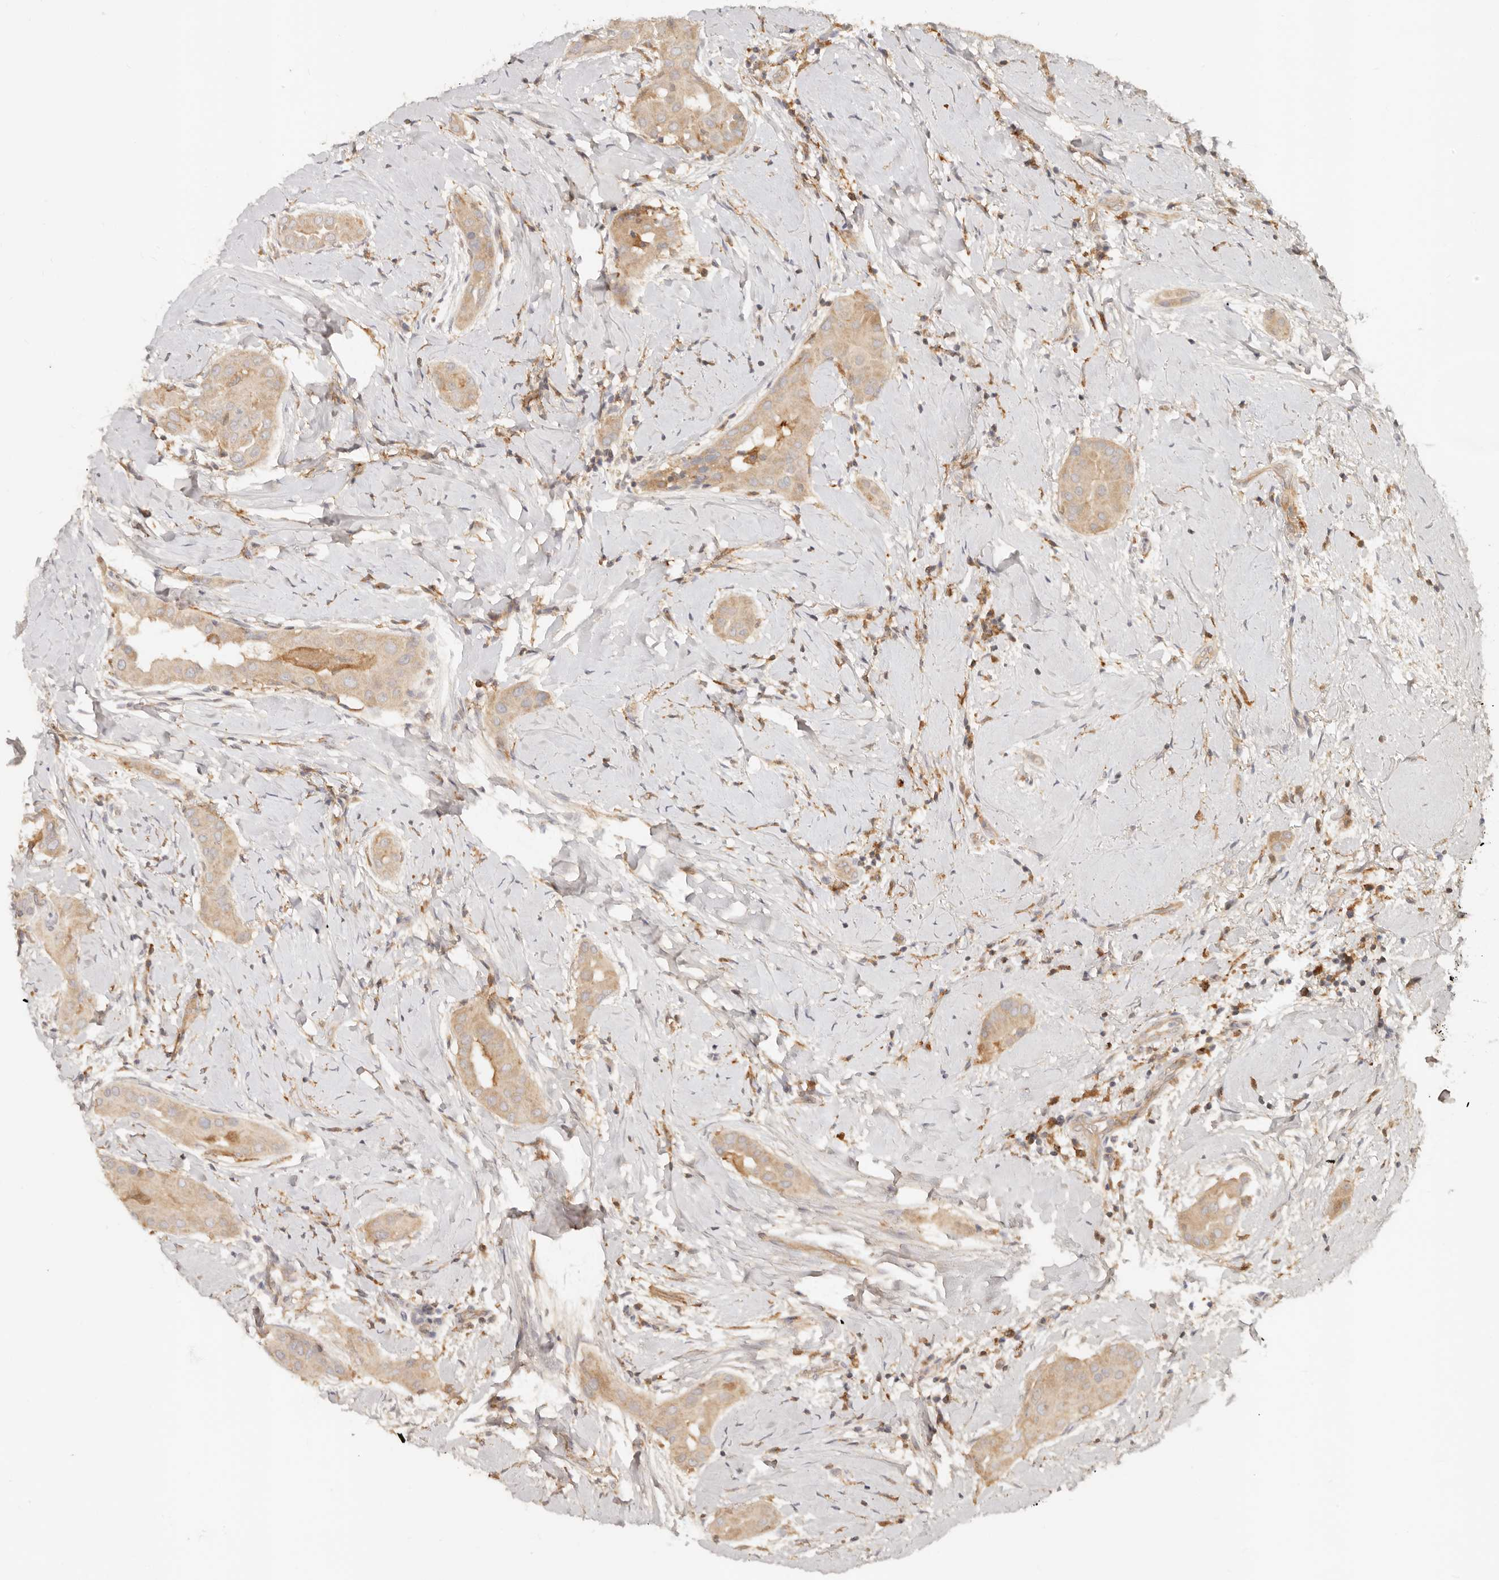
{"staining": {"intensity": "weak", "quantity": ">75%", "location": "cytoplasmic/membranous"}, "tissue": "thyroid cancer", "cell_type": "Tumor cells", "image_type": "cancer", "snomed": [{"axis": "morphology", "description": "Papillary adenocarcinoma, NOS"}, {"axis": "topography", "description": "Thyroid gland"}], "caption": "High-power microscopy captured an immunohistochemistry (IHC) histopathology image of papillary adenocarcinoma (thyroid), revealing weak cytoplasmic/membranous staining in about >75% of tumor cells. The protein of interest is stained brown, and the nuclei are stained in blue (DAB IHC with brightfield microscopy, high magnification).", "gene": "NECAP2", "patient": {"sex": "male", "age": 33}}